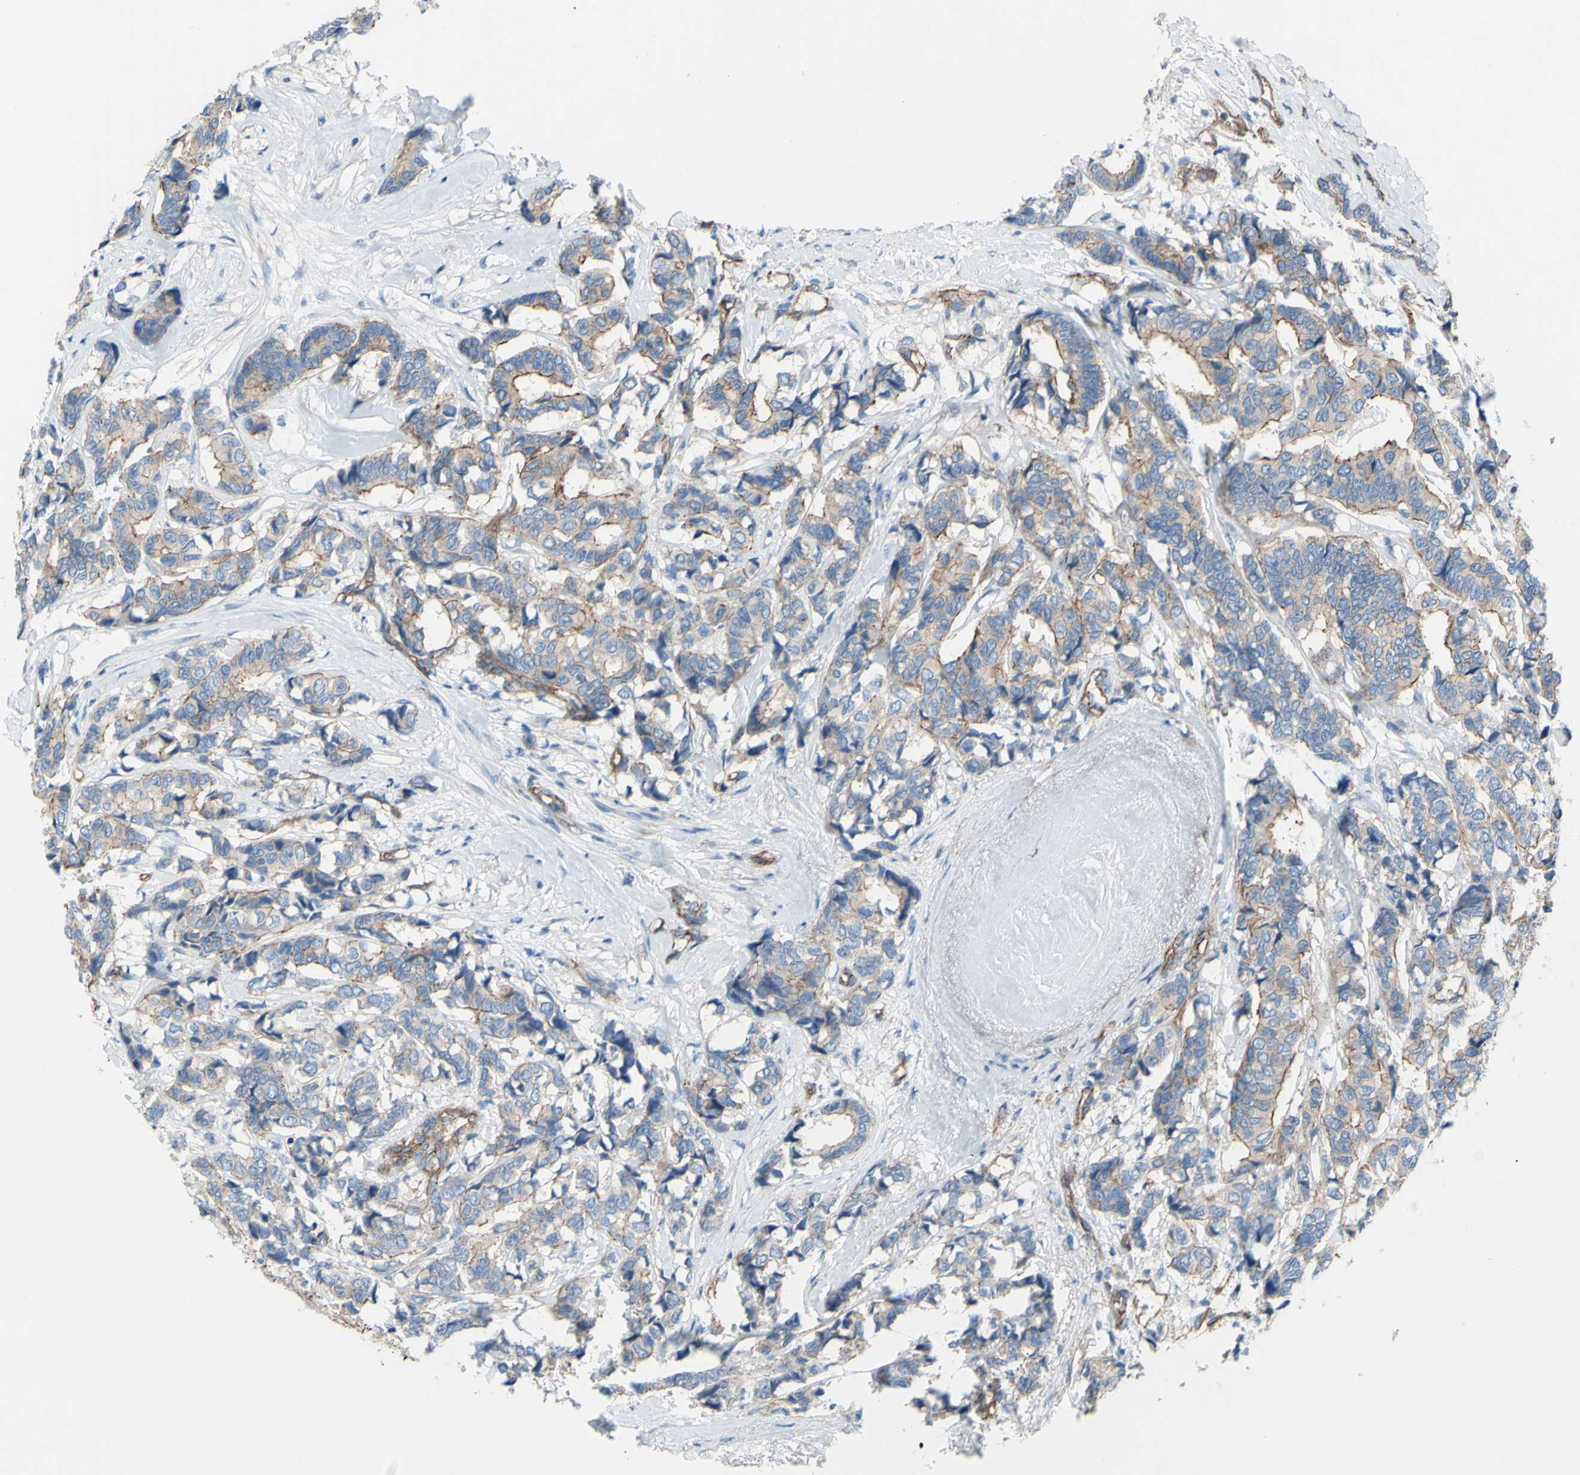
{"staining": {"intensity": "moderate", "quantity": ">75%", "location": "cytoplasmic/membranous"}, "tissue": "breast cancer", "cell_type": "Tumor cells", "image_type": "cancer", "snomed": [{"axis": "morphology", "description": "Duct carcinoma"}, {"axis": "topography", "description": "Breast"}], "caption": "Immunohistochemistry micrograph of human infiltrating ductal carcinoma (breast) stained for a protein (brown), which exhibits medium levels of moderate cytoplasmic/membranous expression in about >75% of tumor cells.", "gene": "TPBG", "patient": {"sex": "female", "age": 87}}